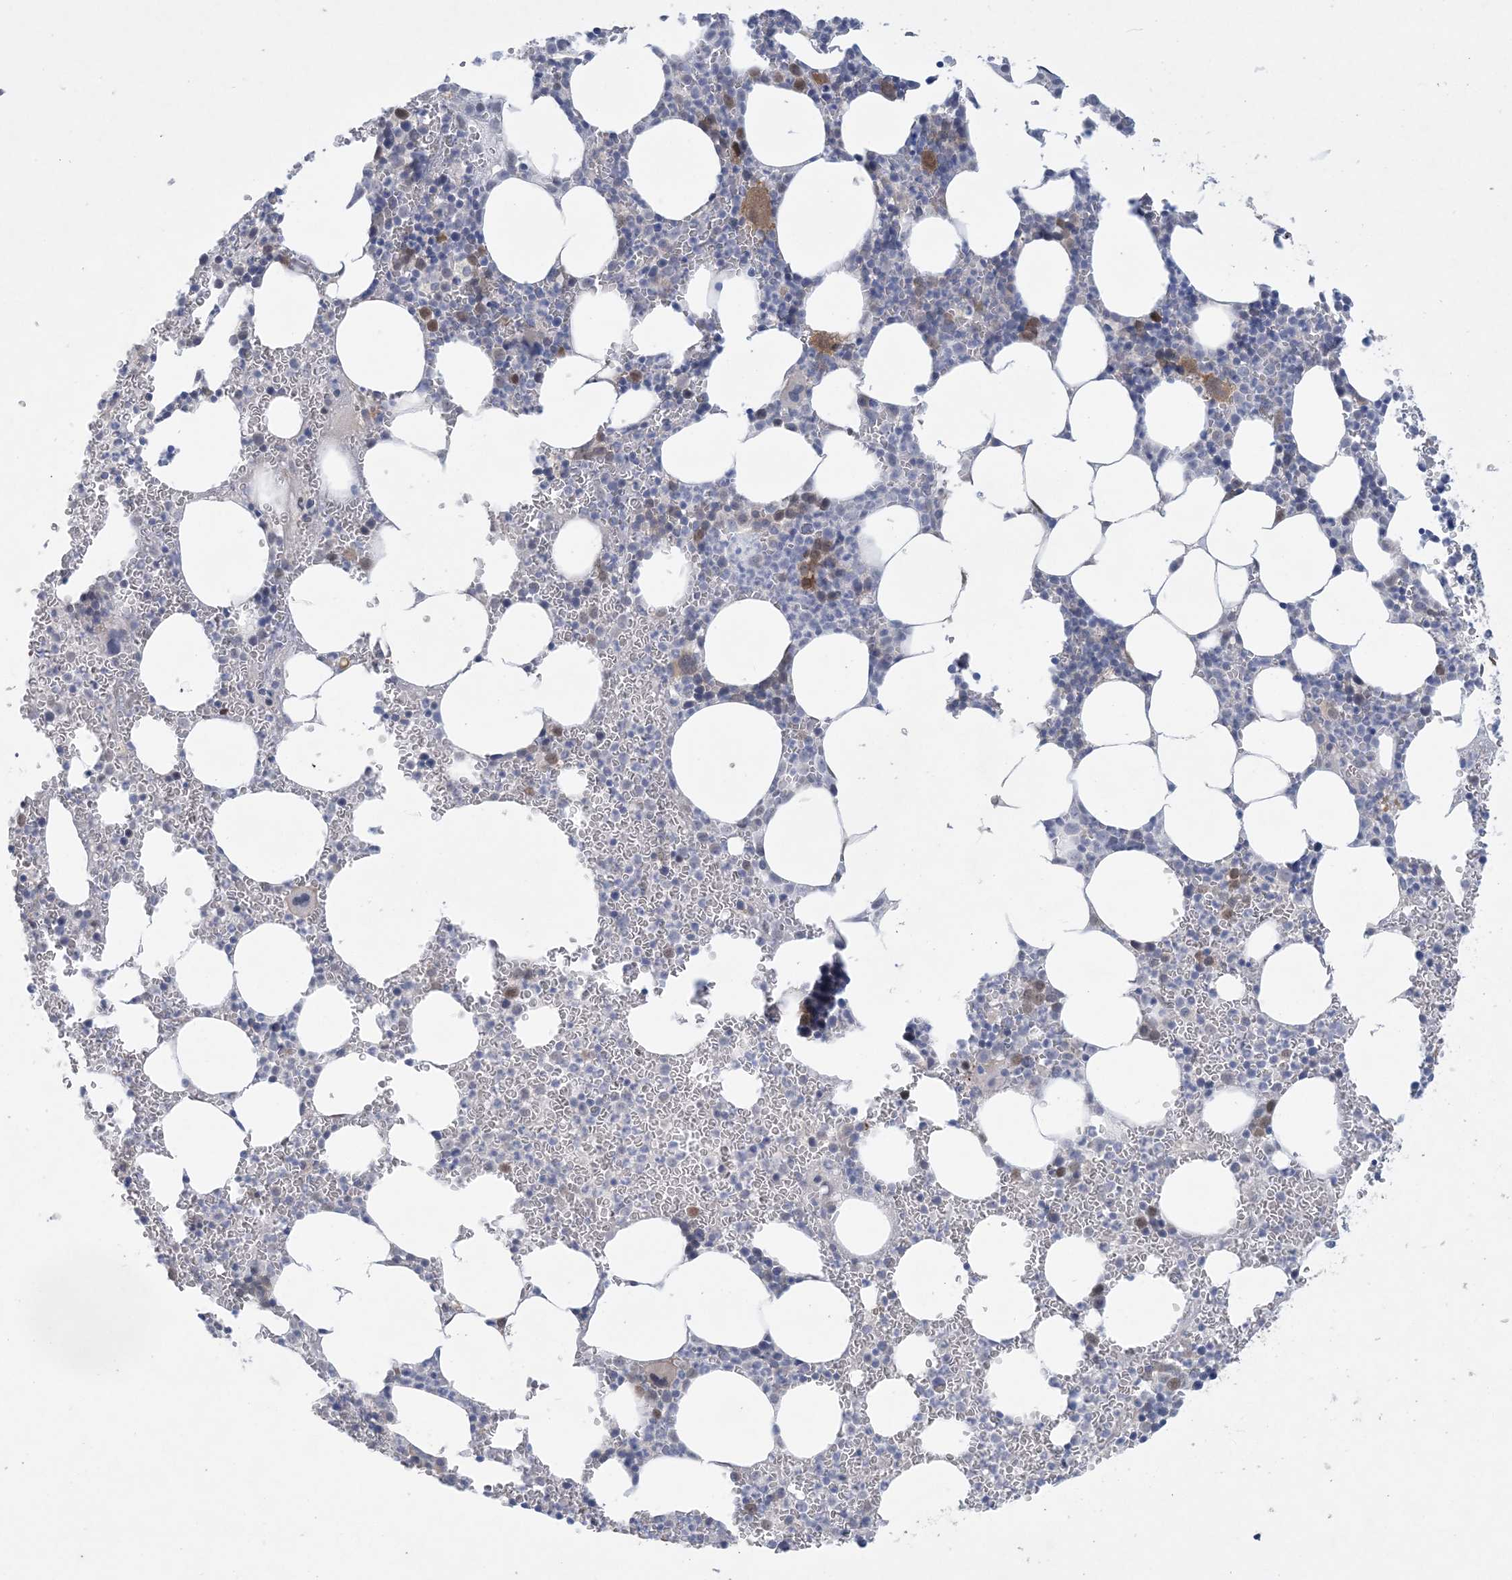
{"staining": {"intensity": "weak", "quantity": "<25%", "location": "cytoplasmic/membranous"}, "tissue": "bone marrow", "cell_type": "Hematopoietic cells", "image_type": "normal", "snomed": [{"axis": "morphology", "description": "Normal tissue, NOS"}, {"axis": "topography", "description": "Bone marrow"}], "caption": "This is an IHC histopathology image of normal bone marrow. There is no staining in hematopoietic cells.", "gene": "HMGCS1", "patient": {"sex": "female", "age": 78}}